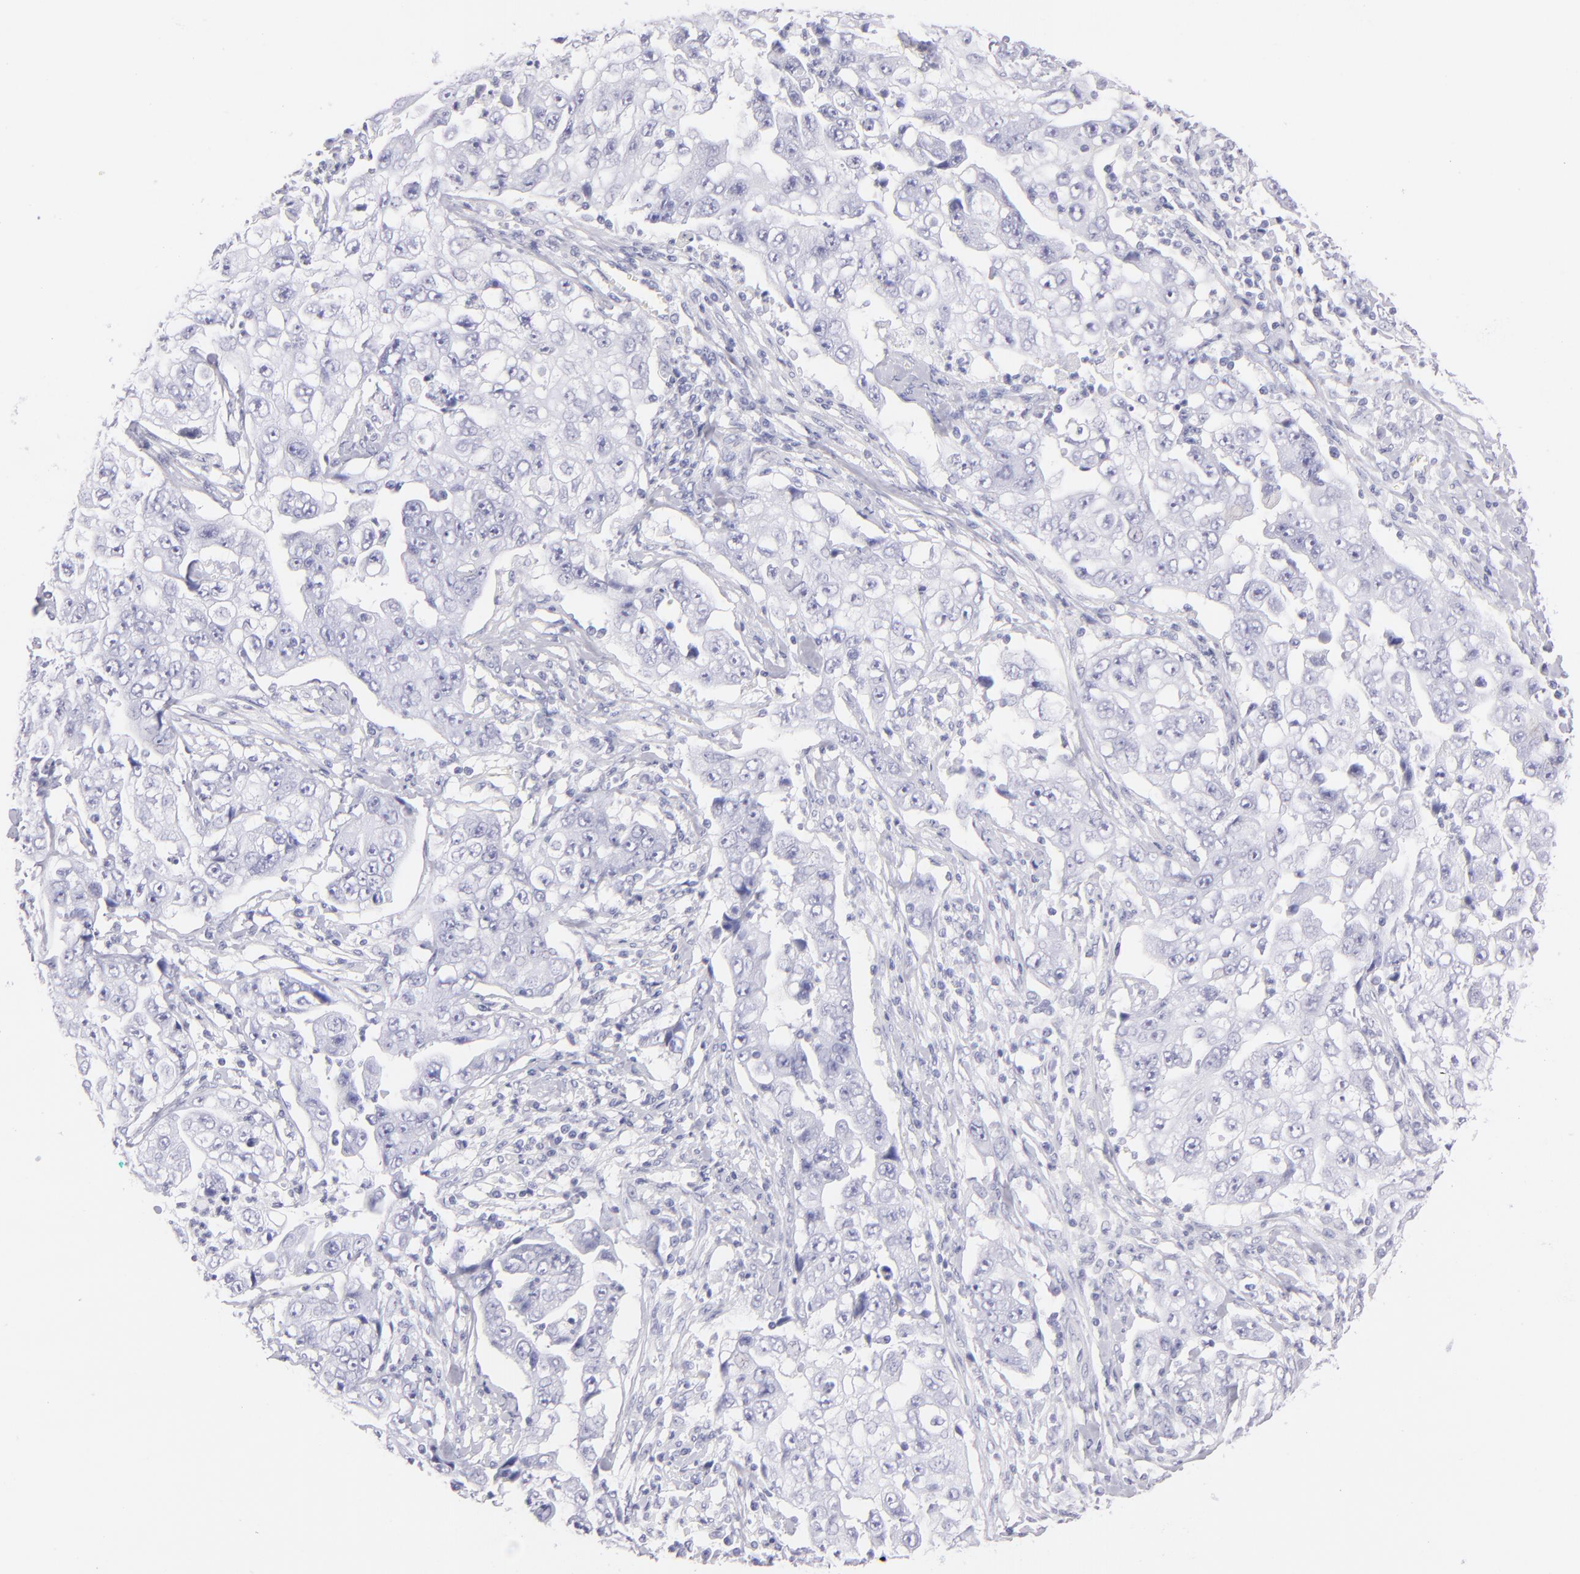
{"staining": {"intensity": "negative", "quantity": "none", "location": "none"}, "tissue": "lung cancer", "cell_type": "Tumor cells", "image_type": "cancer", "snomed": [{"axis": "morphology", "description": "Squamous cell carcinoma, NOS"}, {"axis": "topography", "description": "Lung"}], "caption": "Immunohistochemical staining of squamous cell carcinoma (lung) demonstrates no significant positivity in tumor cells.", "gene": "PRPH", "patient": {"sex": "male", "age": 64}}